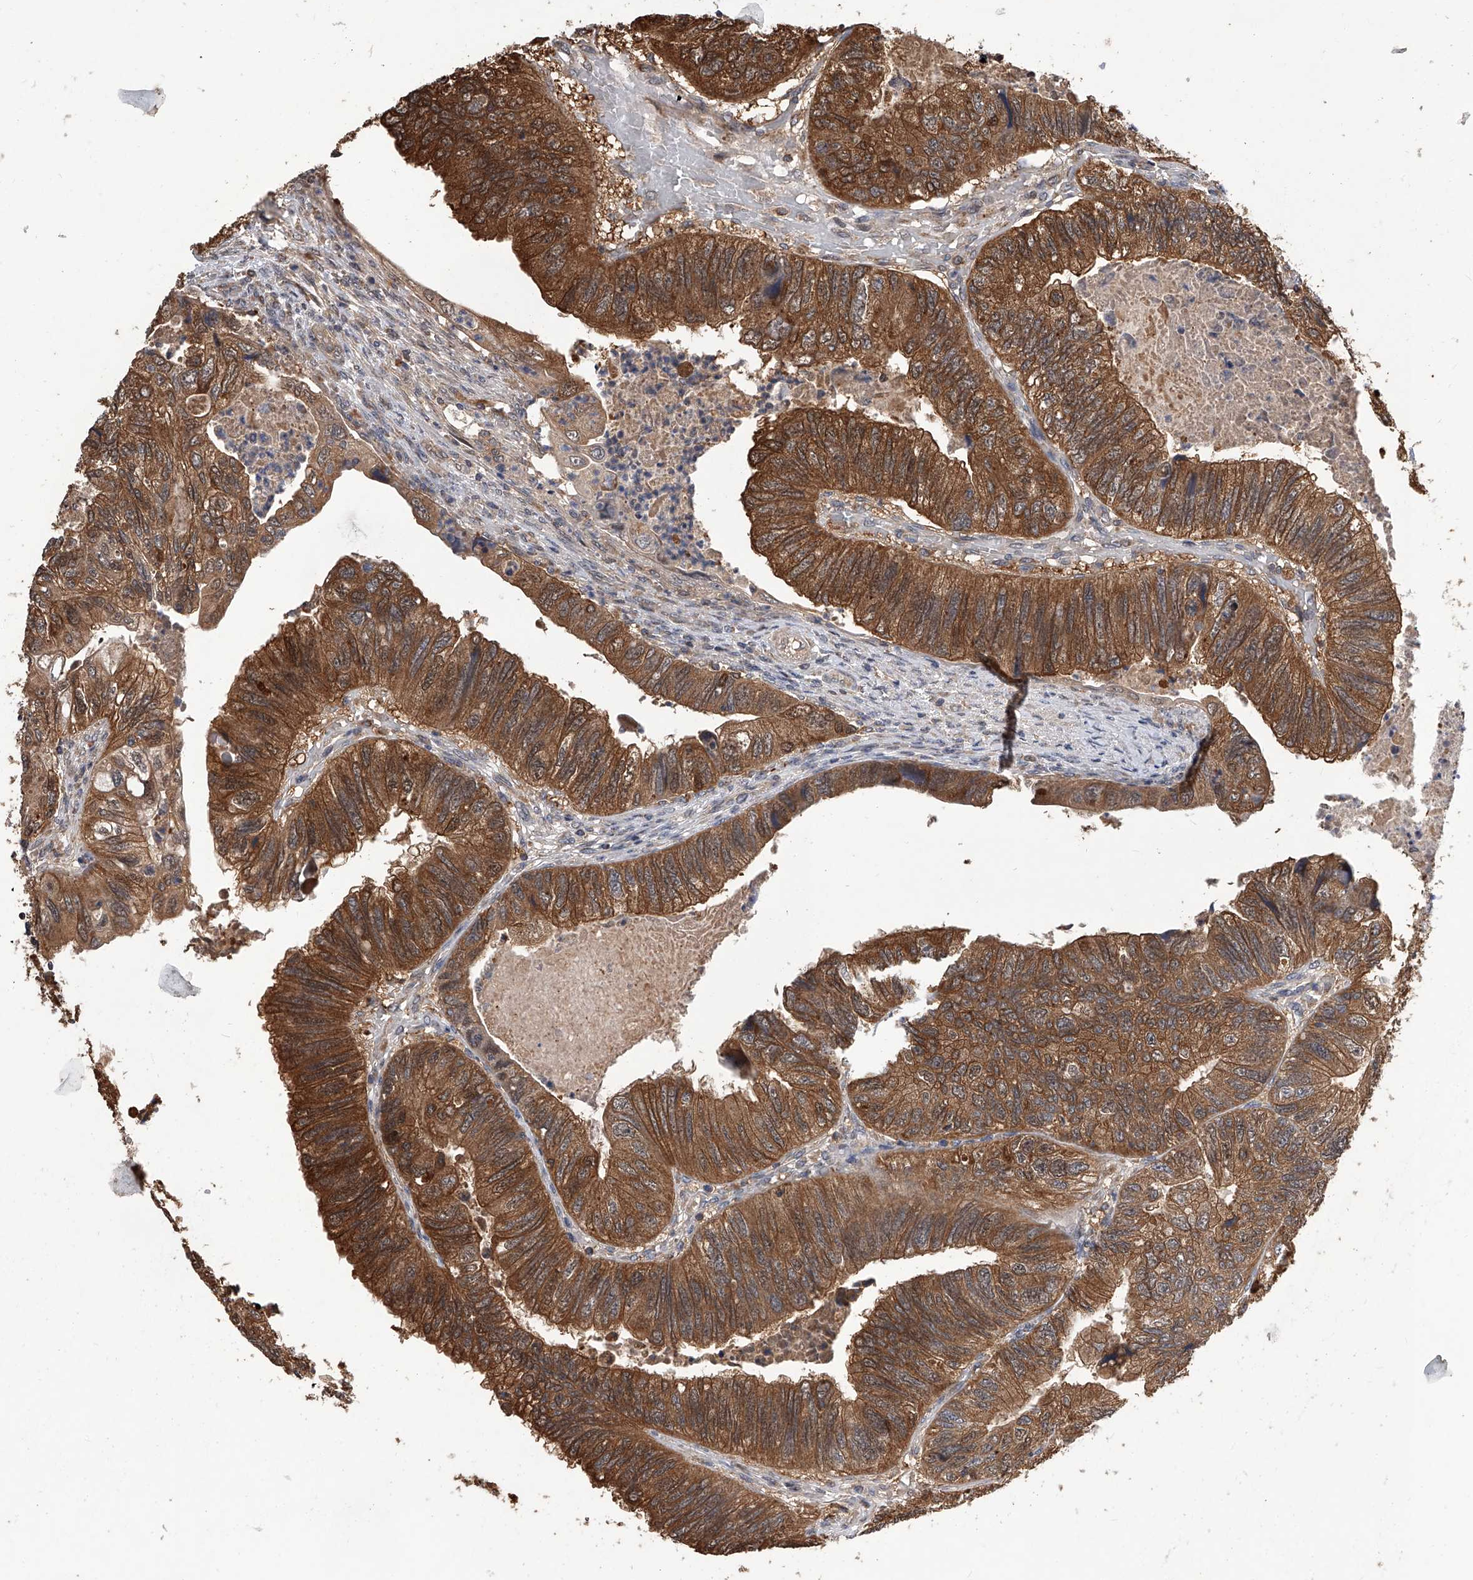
{"staining": {"intensity": "strong", "quantity": ">75%", "location": "cytoplasmic/membranous"}, "tissue": "colorectal cancer", "cell_type": "Tumor cells", "image_type": "cancer", "snomed": [{"axis": "morphology", "description": "Adenocarcinoma, NOS"}, {"axis": "topography", "description": "Rectum"}], "caption": "High-power microscopy captured an immunohistochemistry photomicrograph of colorectal cancer, revealing strong cytoplasmic/membranous expression in about >75% of tumor cells.", "gene": "GMDS", "patient": {"sex": "male", "age": 63}}